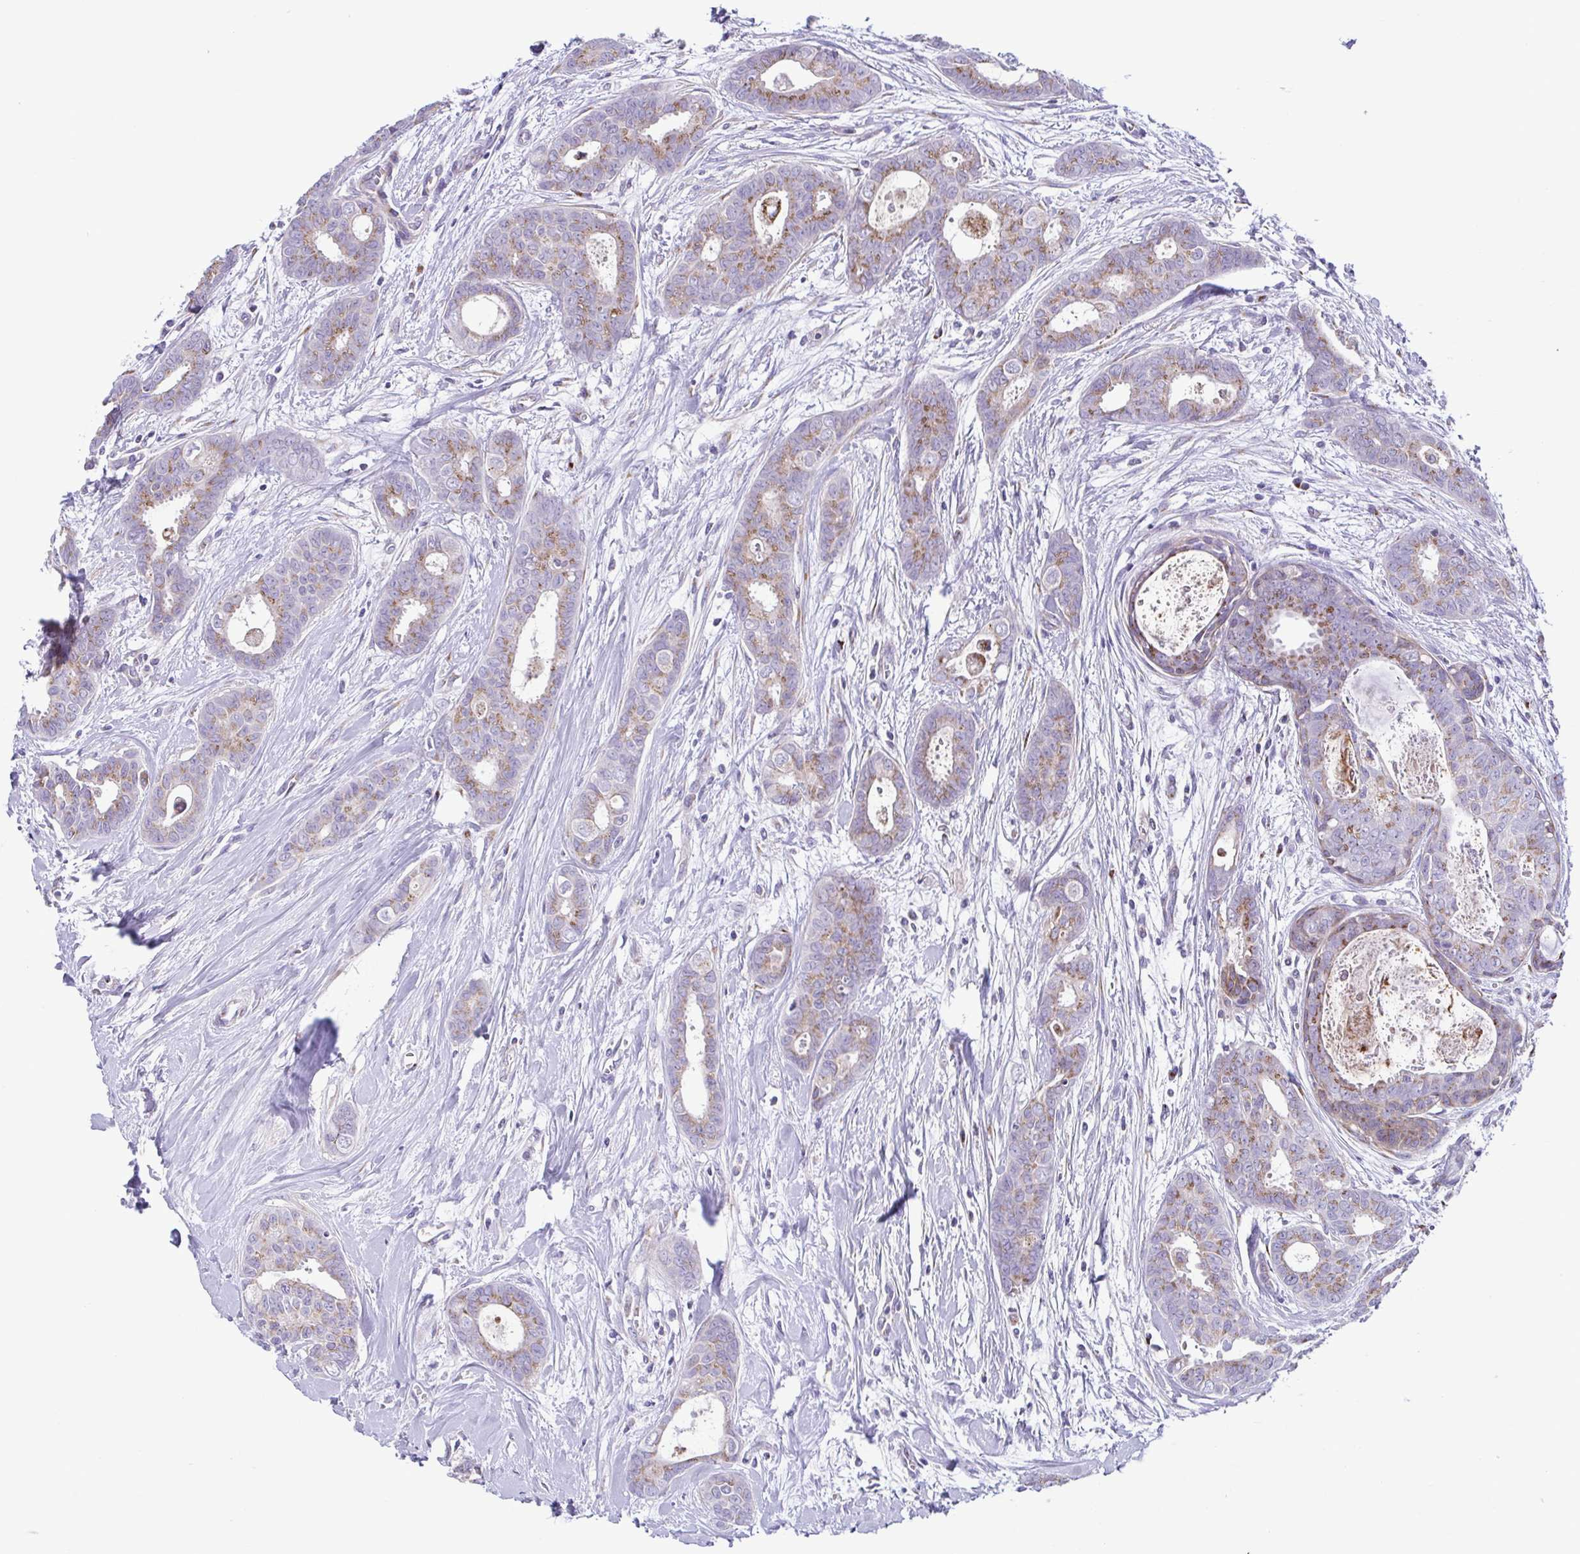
{"staining": {"intensity": "moderate", "quantity": "25%-75%", "location": "cytoplasmic/membranous"}, "tissue": "breast cancer", "cell_type": "Tumor cells", "image_type": "cancer", "snomed": [{"axis": "morphology", "description": "Duct carcinoma"}, {"axis": "topography", "description": "Breast"}], "caption": "An immunohistochemistry (IHC) micrograph of neoplastic tissue is shown. Protein staining in brown shows moderate cytoplasmic/membranous positivity in breast cancer within tumor cells. (DAB (3,3'-diaminobenzidine) = brown stain, brightfield microscopy at high magnification).", "gene": "COL17A1", "patient": {"sex": "female", "age": 45}}